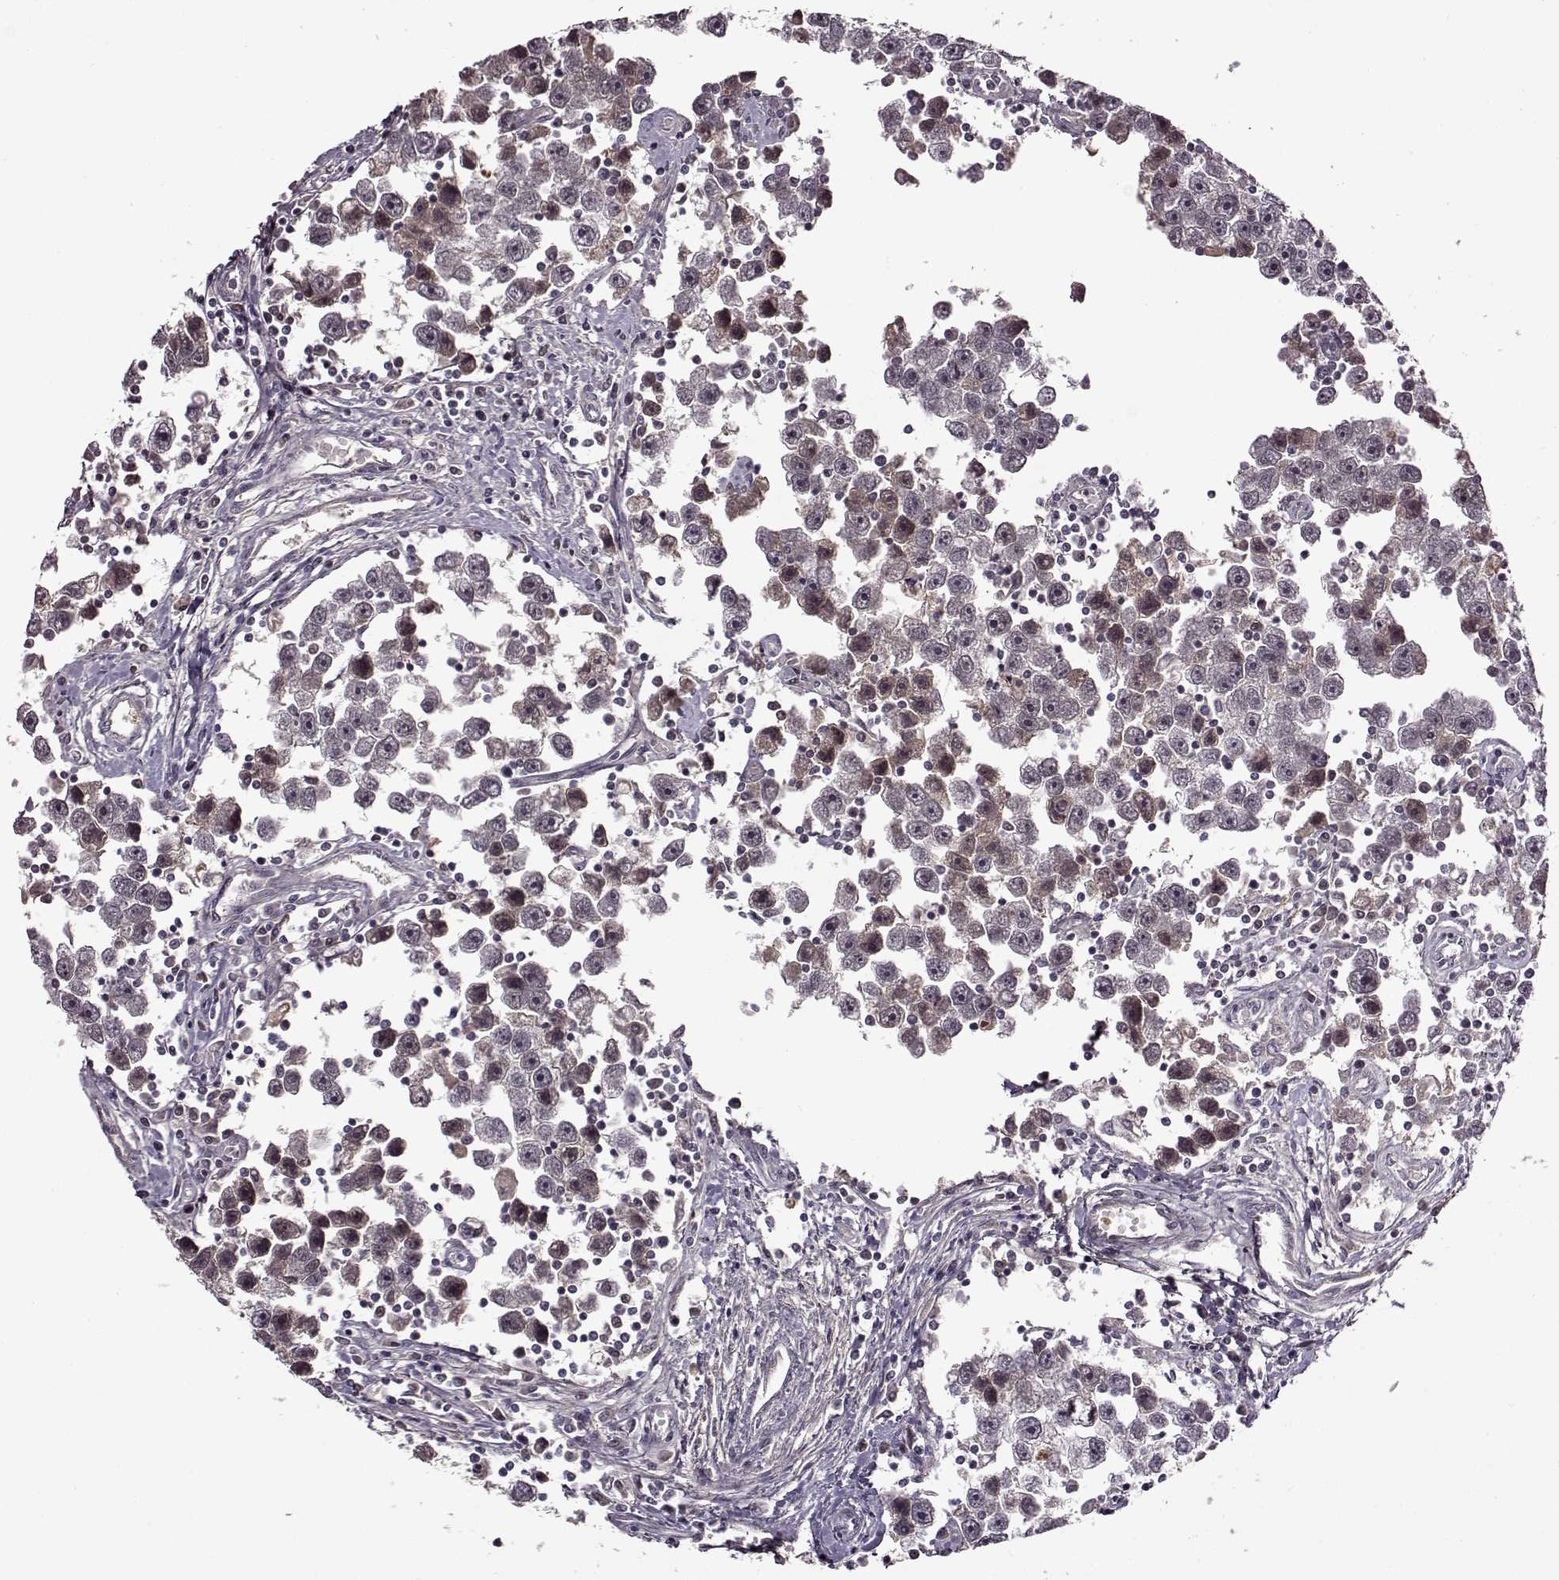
{"staining": {"intensity": "weak", "quantity": "25%-75%", "location": "nuclear"}, "tissue": "testis cancer", "cell_type": "Tumor cells", "image_type": "cancer", "snomed": [{"axis": "morphology", "description": "Seminoma, NOS"}, {"axis": "topography", "description": "Testis"}], "caption": "This image displays immunohistochemistry (IHC) staining of human testis seminoma, with low weak nuclear staining in approximately 25%-75% of tumor cells.", "gene": "MAIP1", "patient": {"sex": "male", "age": 30}}